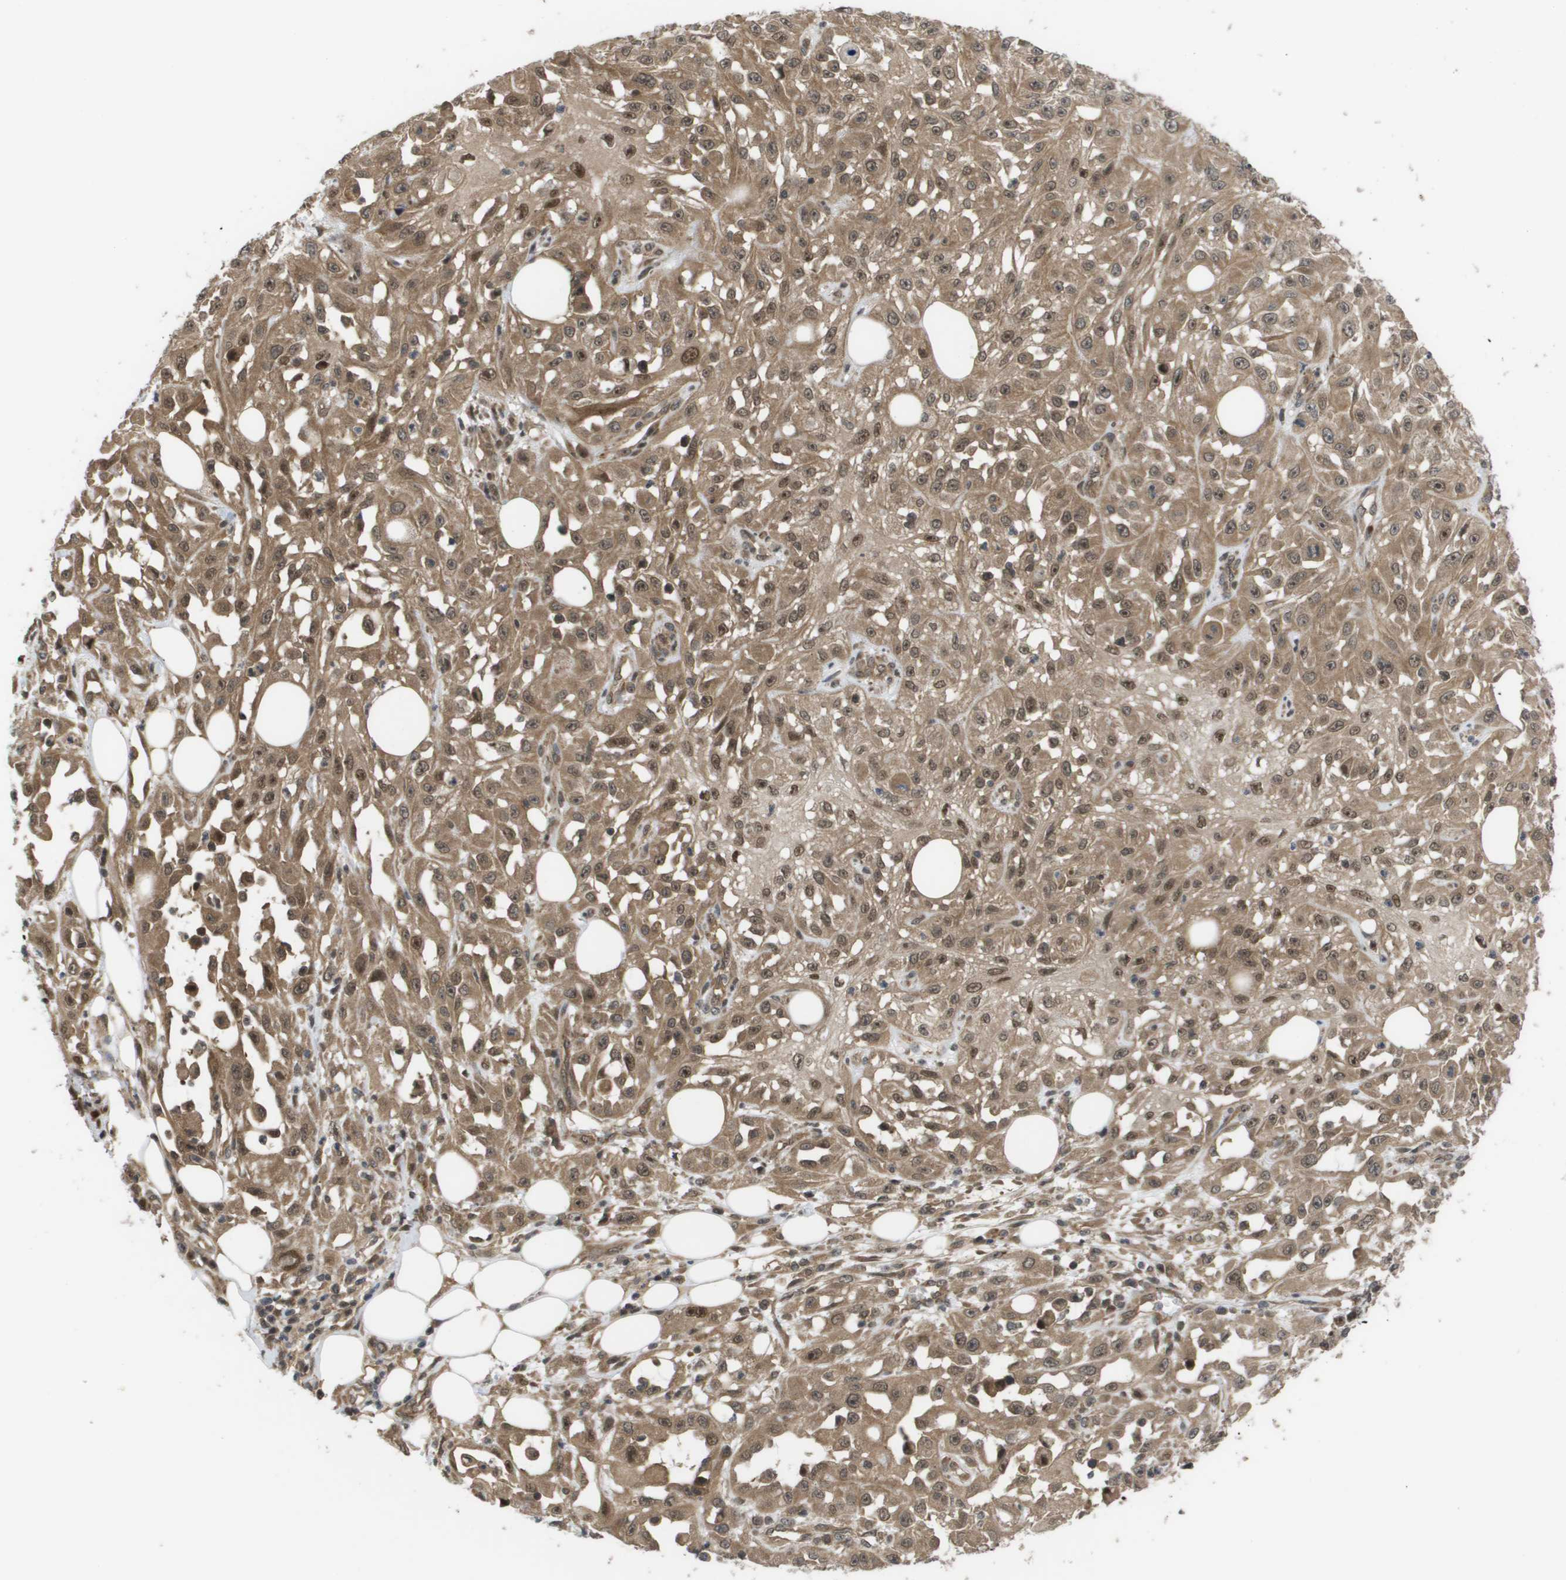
{"staining": {"intensity": "moderate", "quantity": ">75%", "location": "cytoplasmic/membranous"}, "tissue": "skin cancer", "cell_type": "Tumor cells", "image_type": "cancer", "snomed": [{"axis": "morphology", "description": "Squamous cell carcinoma, NOS"}, {"axis": "morphology", "description": "Squamous cell carcinoma, metastatic, NOS"}, {"axis": "topography", "description": "Skin"}, {"axis": "topography", "description": "Lymph node"}], "caption": "DAB (3,3'-diaminobenzidine) immunohistochemical staining of metastatic squamous cell carcinoma (skin) shows moderate cytoplasmic/membranous protein expression in approximately >75% of tumor cells. The protein is stained brown, and the nuclei are stained in blue (DAB (3,3'-diaminobenzidine) IHC with brightfield microscopy, high magnification).", "gene": "CTPS2", "patient": {"sex": "male", "age": 75}}